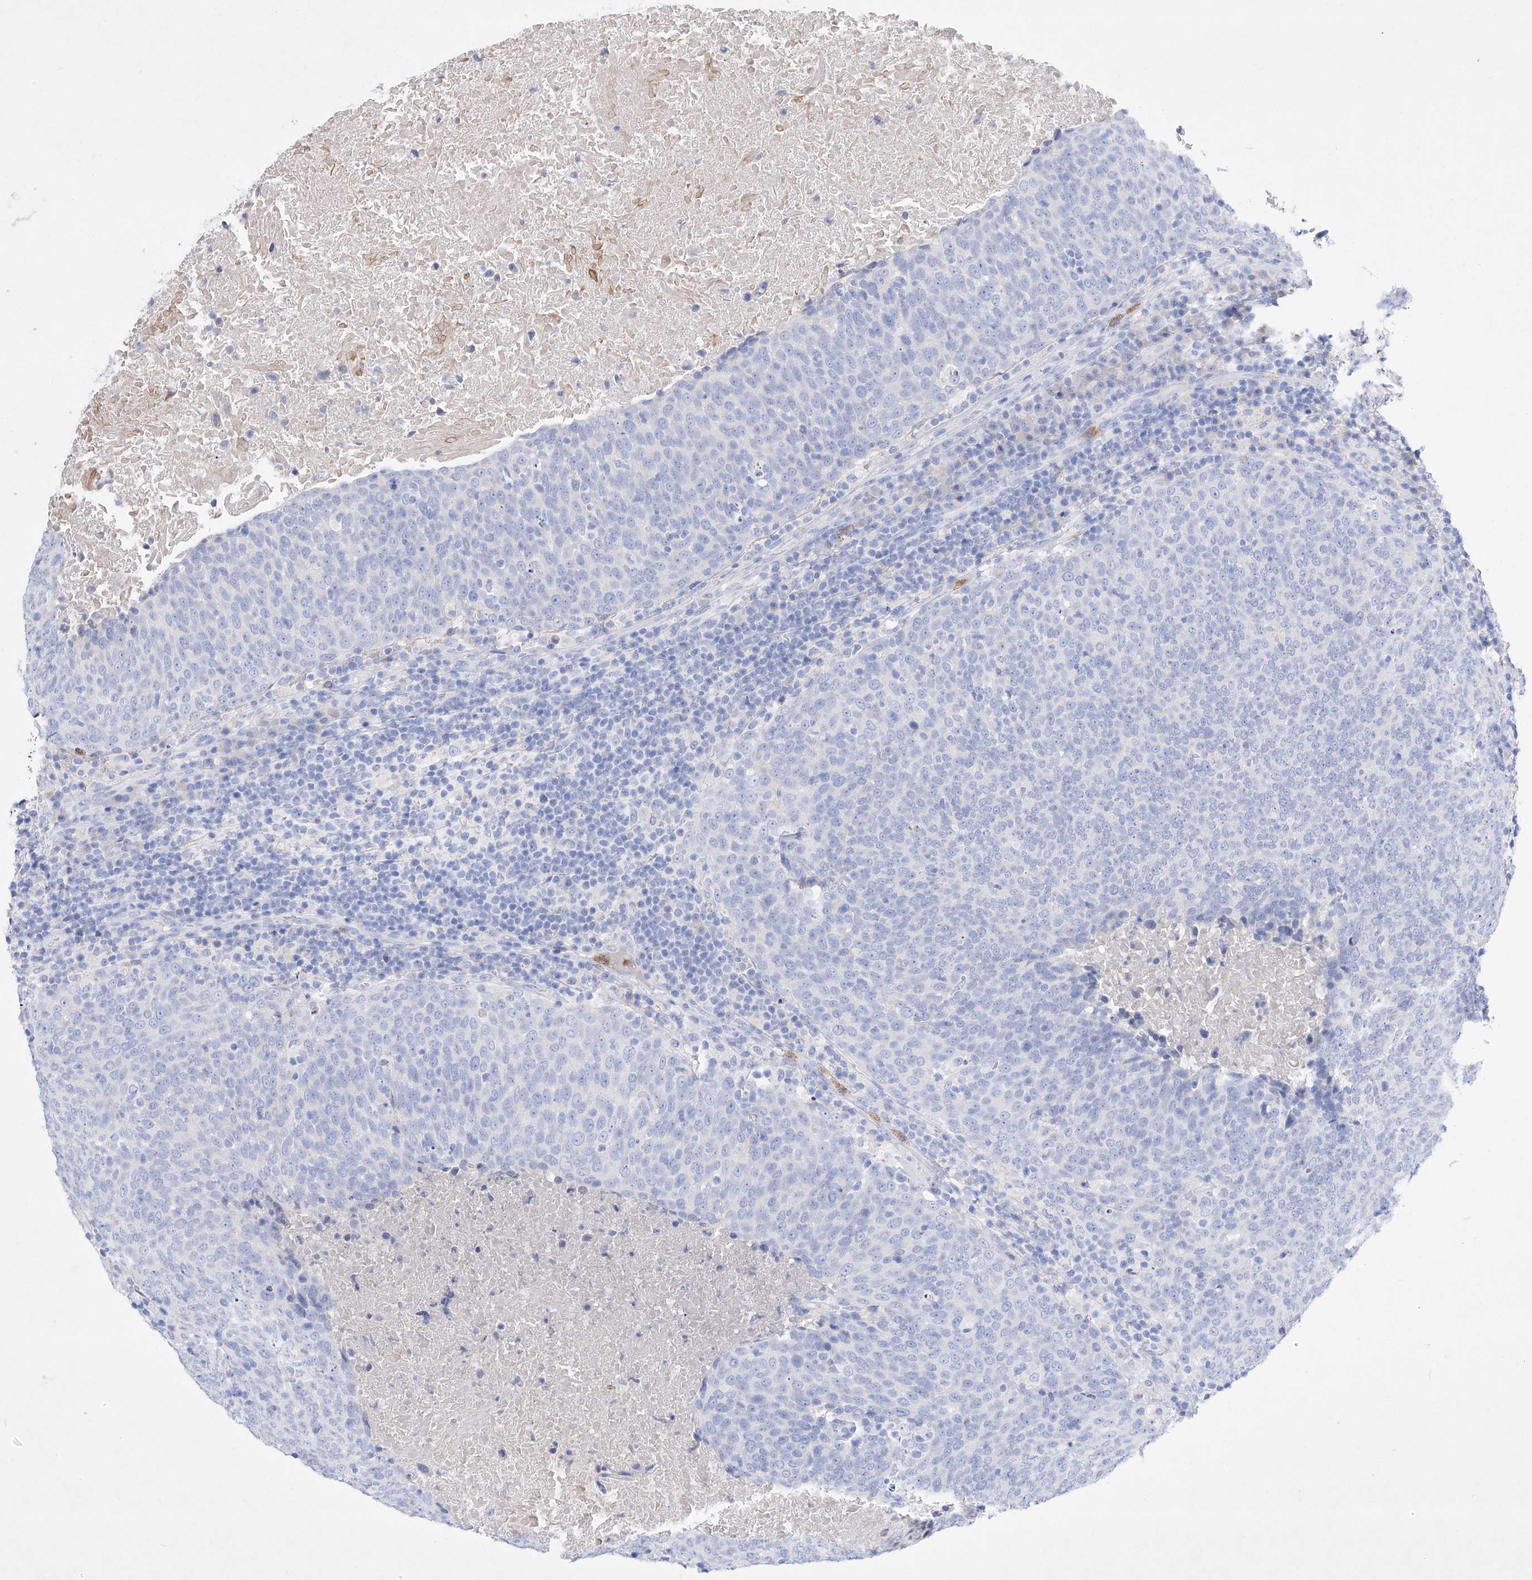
{"staining": {"intensity": "negative", "quantity": "none", "location": "none"}, "tissue": "head and neck cancer", "cell_type": "Tumor cells", "image_type": "cancer", "snomed": [{"axis": "morphology", "description": "Squamous cell carcinoma, NOS"}, {"axis": "morphology", "description": "Squamous cell carcinoma, metastatic, NOS"}, {"axis": "topography", "description": "Lymph node"}, {"axis": "topography", "description": "Head-Neck"}], "caption": "Tumor cells show no significant positivity in head and neck cancer (metastatic squamous cell carcinoma).", "gene": "TM7SF2", "patient": {"sex": "male", "age": 62}}